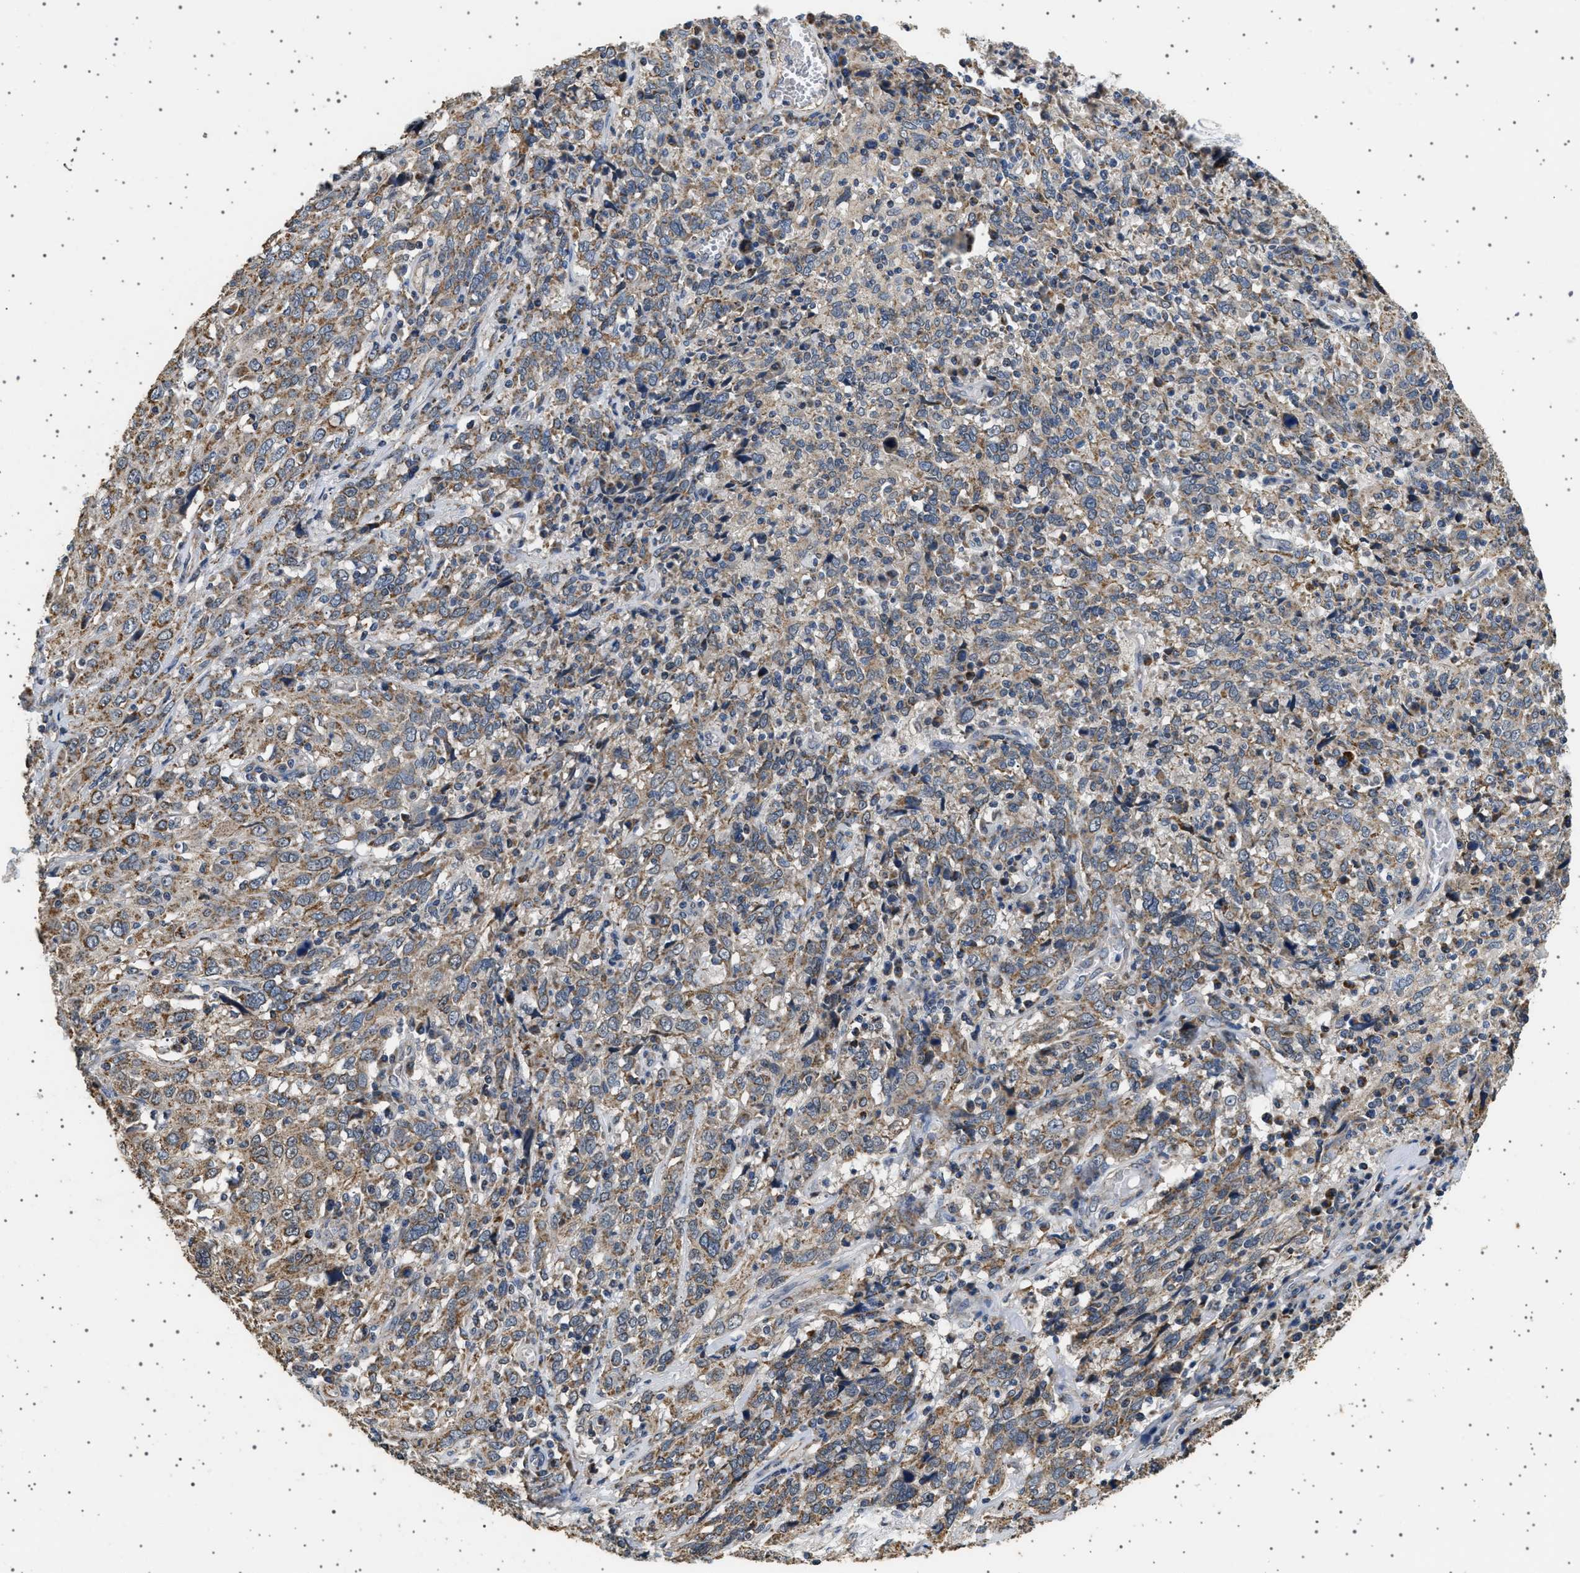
{"staining": {"intensity": "moderate", "quantity": ">75%", "location": "cytoplasmic/membranous"}, "tissue": "cervical cancer", "cell_type": "Tumor cells", "image_type": "cancer", "snomed": [{"axis": "morphology", "description": "Squamous cell carcinoma, NOS"}, {"axis": "topography", "description": "Cervix"}], "caption": "This is a micrograph of IHC staining of cervical cancer, which shows moderate positivity in the cytoplasmic/membranous of tumor cells.", "gene": "KCNA4", "patient": {"sex": "female", "age": 46}}